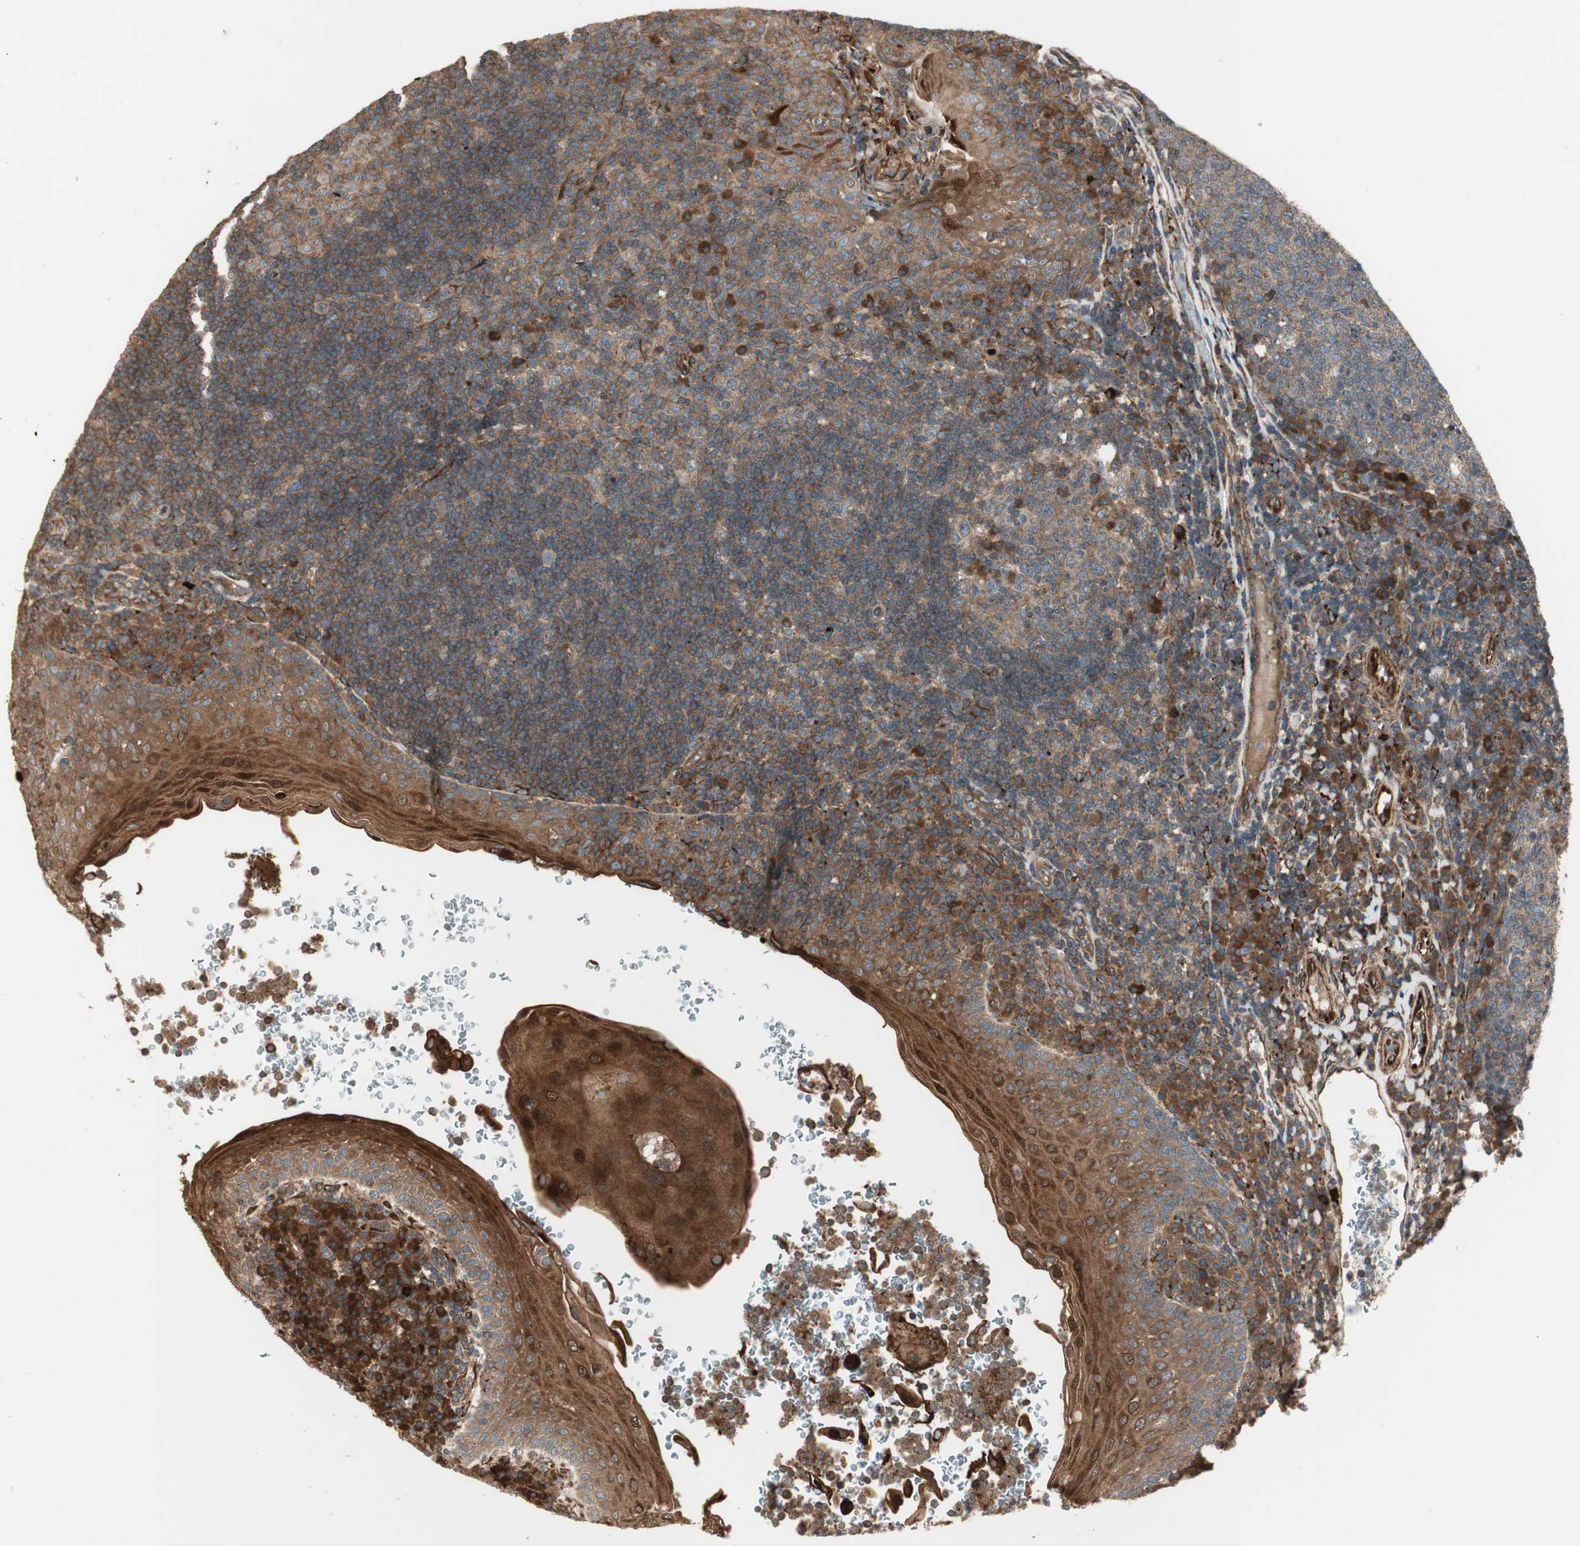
{"staining": {"intensity": "moderate", "quantity": ">75%", "location": "cytoplasmic/membranous"}, "tissue": "tonsil", "cell_type": "Germinal center cells", "image_type": "normal", "snomed": [{"axis": "morphology", "description": "Normal tissue, NOS"}, {"axis": "topography", "description": "Tonsil"}], "caption": "A high-resolution image shows immunohistochemistry staining of unremarkable tonsil, which exhibits moderate cytoplasmic/membranous staining in approximately >75% of germinal center cells.", "gene": "PRKG1", "patient": {"sex": "female", "age": 40}}